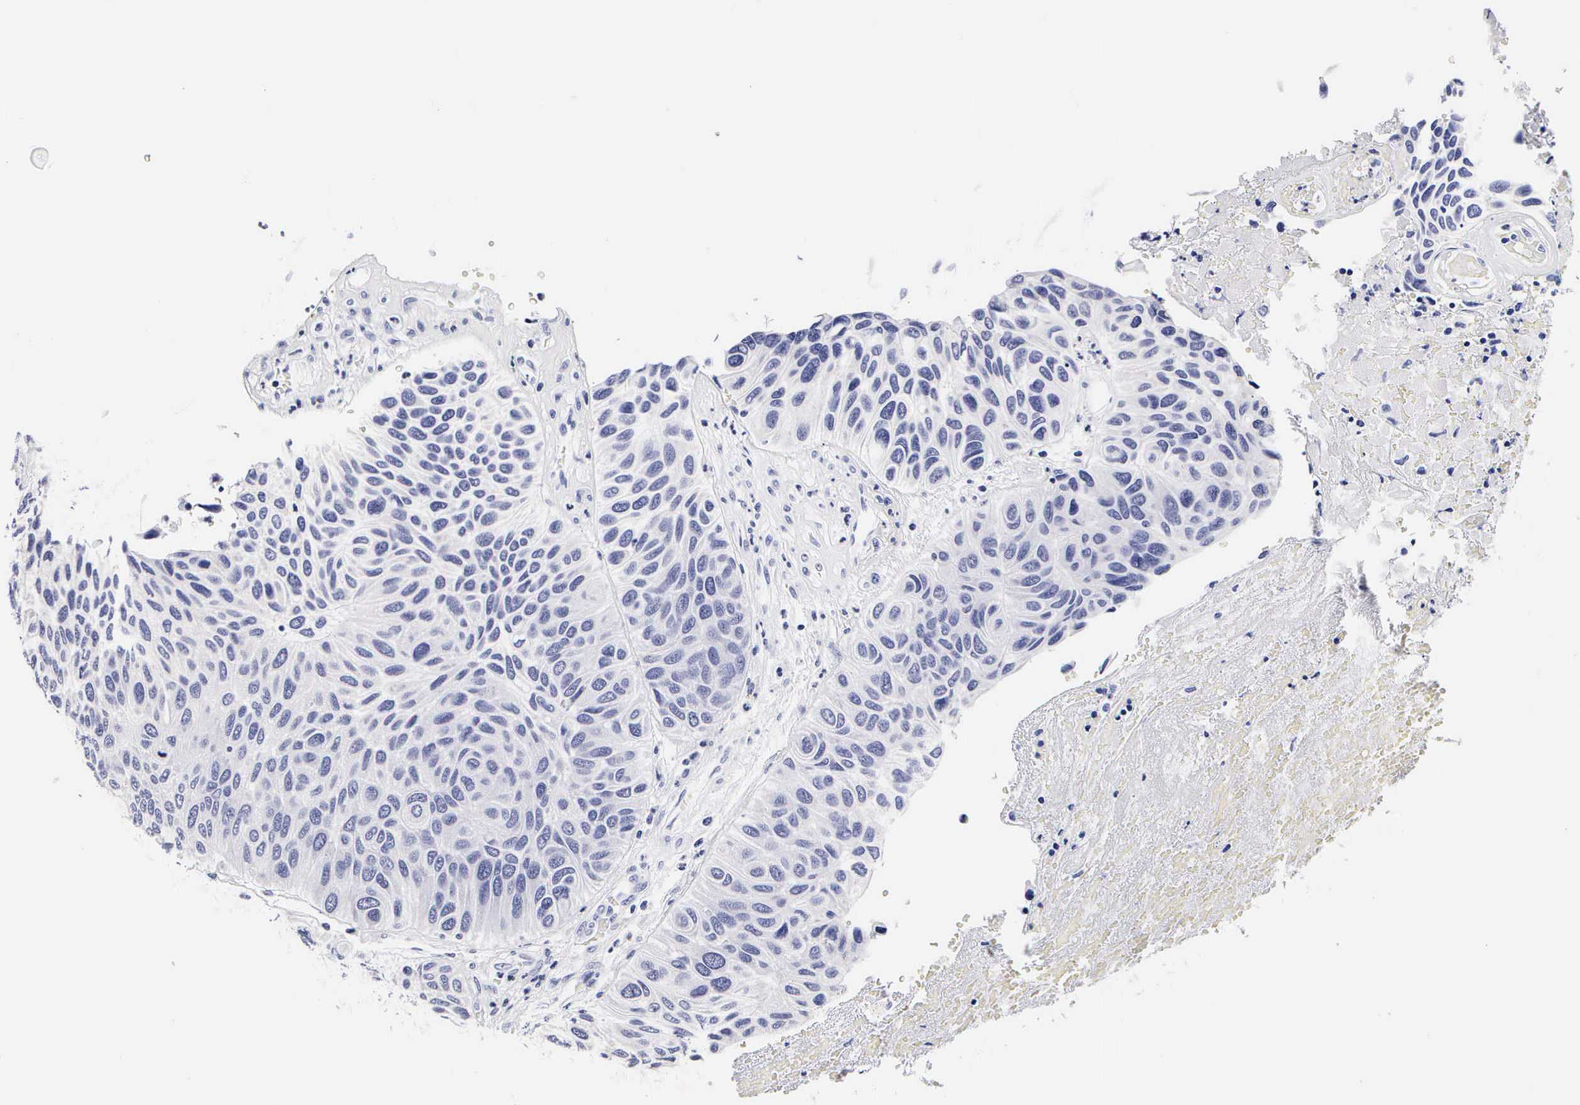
{"staining": {"intensity": "negative", "quantity": "none", "location": "none"}, "tissue": "urothelial cancer", "cell_type": "Tumor cells", "image_type": "cancer", "snomed": [{"axis": "morphology", "description": "Urothelial carcinoma, High grade"}, {"axis": "topography", "description": "Urinary bladder"}], "caption": "IHC histopathology image of neoplastic tissue: human urothelial cancer stained with DAB displays no significant protein expression in tumor cells. (Immunohistochemistry (ihc), brightfield microscopy, high magnification).", "gene": "RNASE6", "patient": {"sex": "male", "age": 66}}